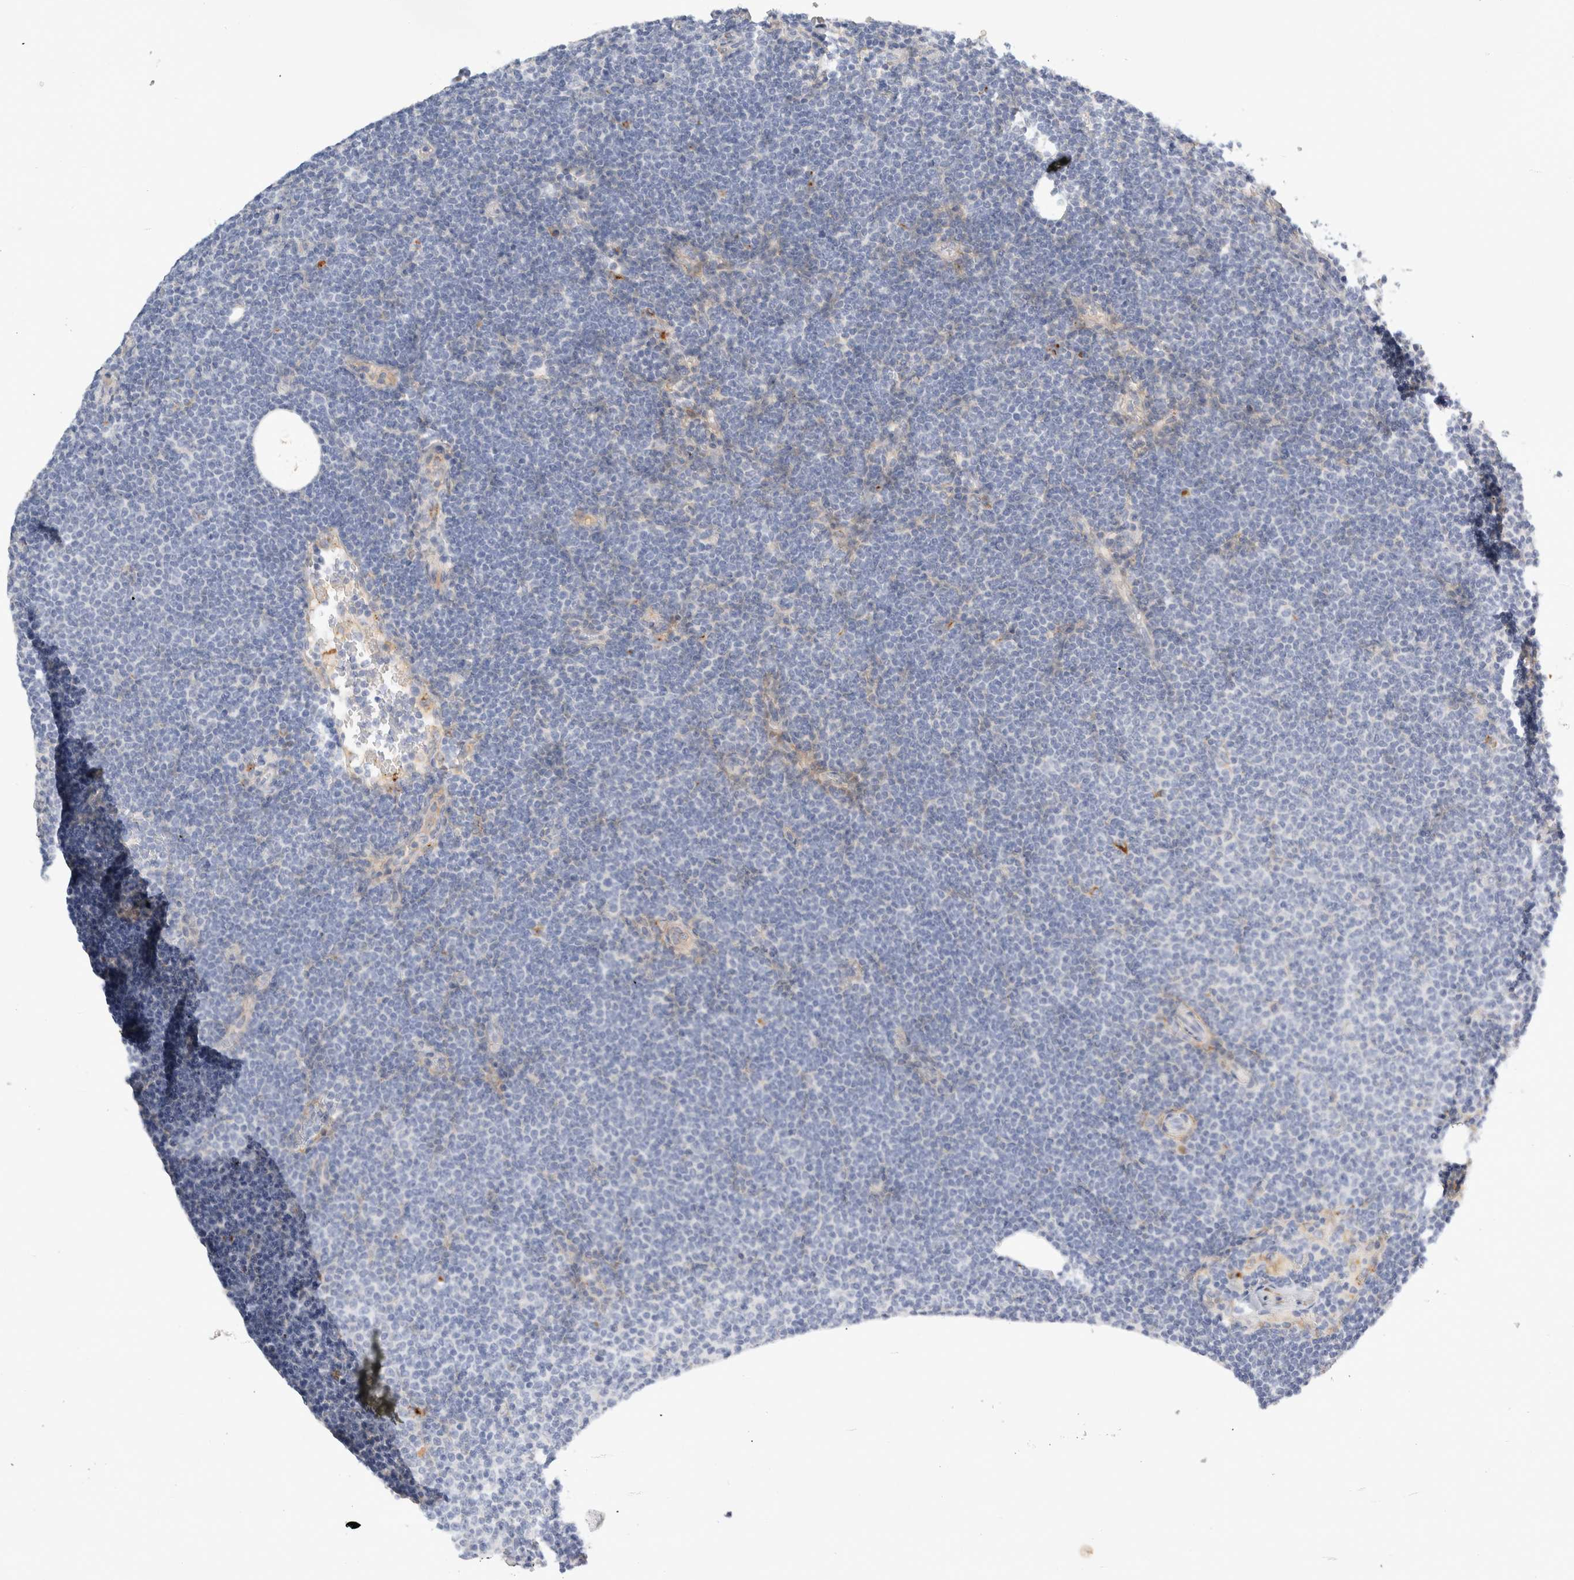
{"staining": {"intensity": "negative", "quantity": "none", "location": "none"}, "tissue": "lymphoma", "cell_type": "Tumor cells", "image_type": "cancer", "snomed": [{"axis": "morphology", "description": "Malignant lymphoma, non-Hodgkin's type, Low grade"}, {"axis": "topography", "description": "Lymph node"}], "caption": "DAB immunohistochemical staining of human lymphoma demonstrates no significant positivity in tumor cells.", "gene": "FGL2", "patient": {"sex": "female", "age": 53}}